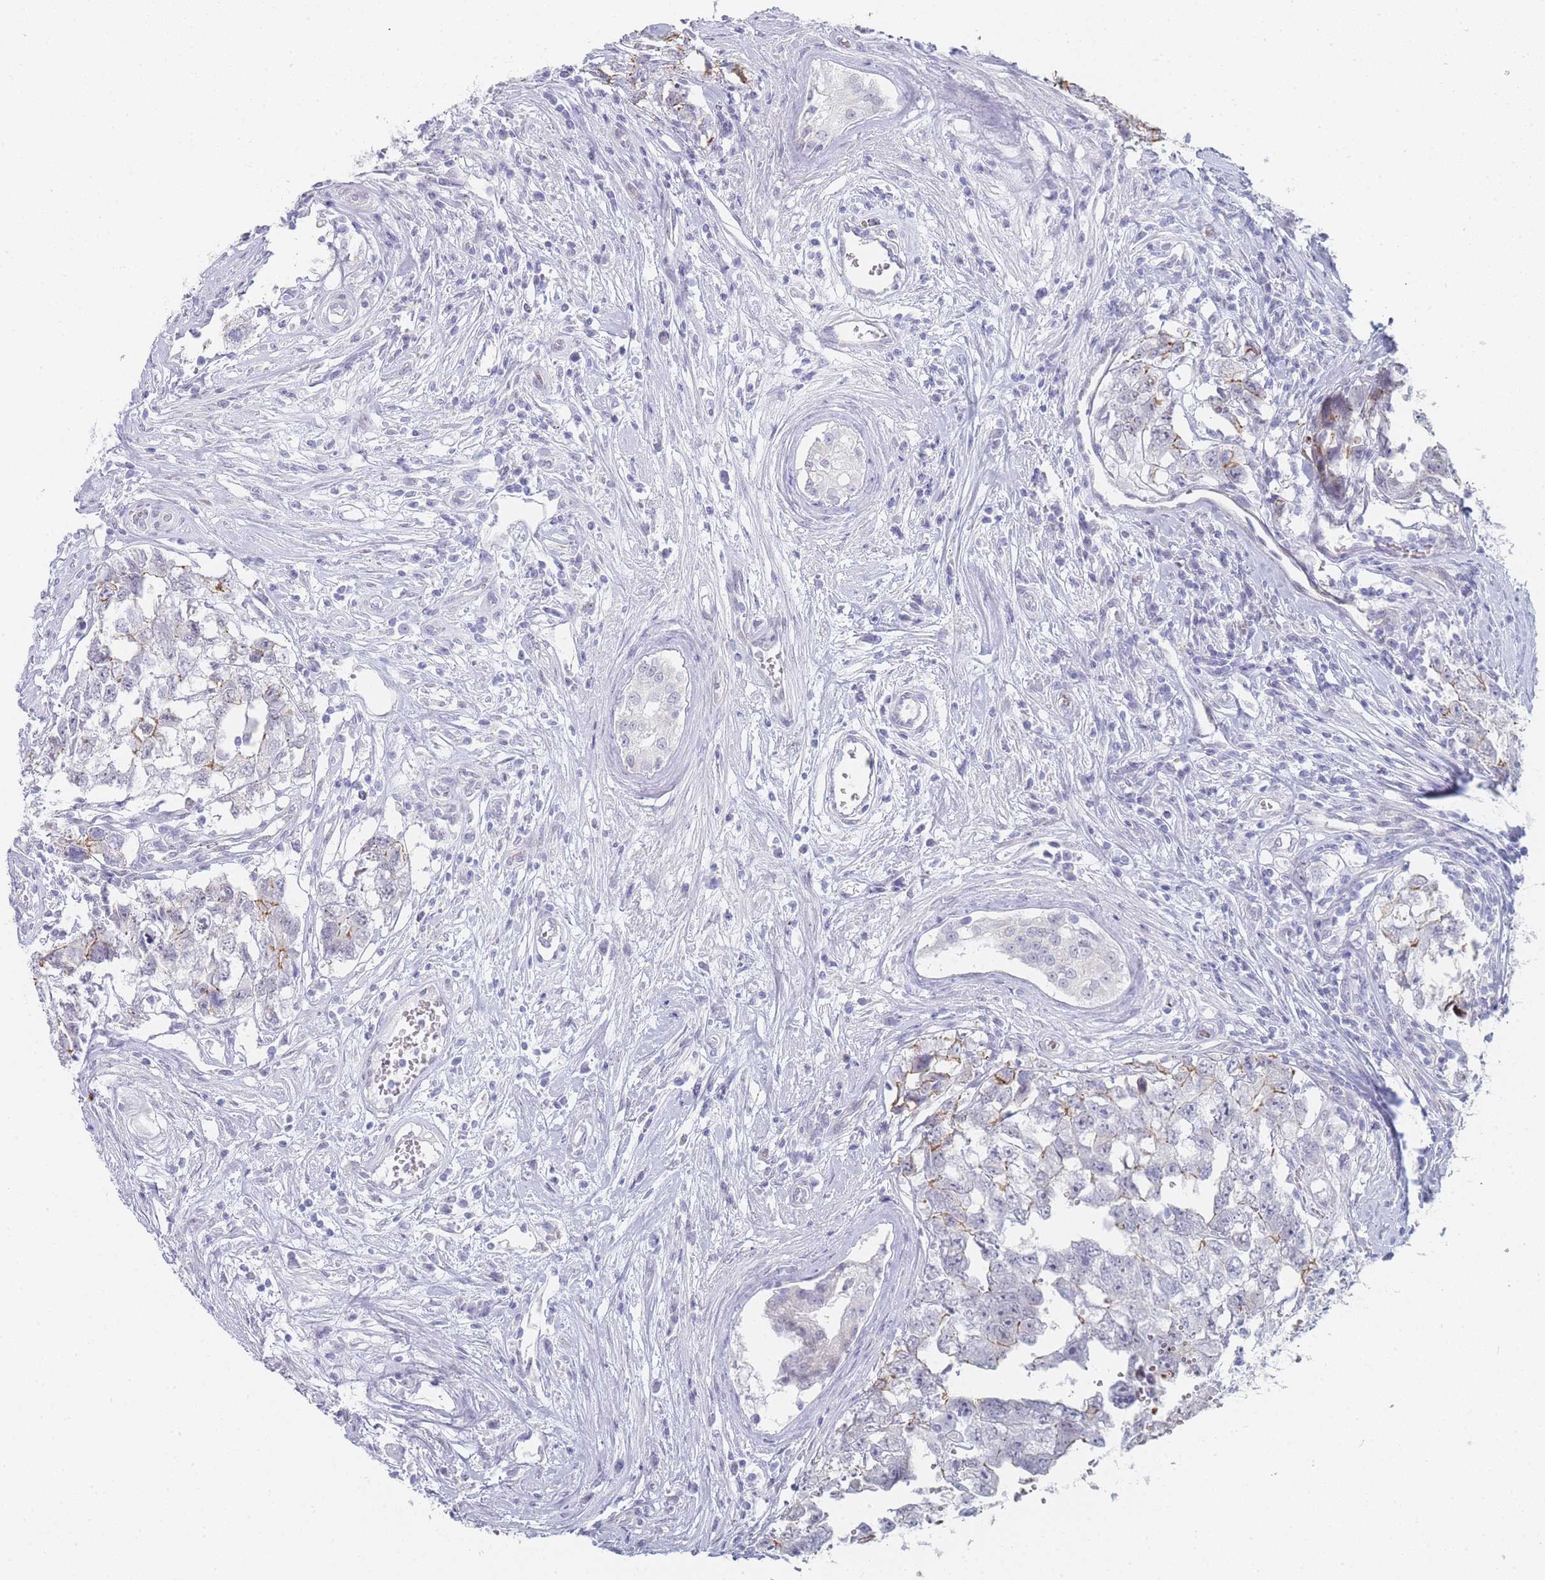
{"staining": {"intensity": "negative", "quantity": "none", "location": "none"}, "tissue": "testis cancer", "cell_type": "Tumor cells", "image_type": "cancer", "snomed": [{"axis": "morphology", "description": "Carcinoma, Embryonal, NOS"}, {"axis": "topography", "description": "Testis"}], "caption": "High magnification brightfield microscopy of testis cancer (embryonal carcinoma) stained with DAB (brown) and counterstained with hematoxylin (blue): tumor cells show no significant staining.", "gene": "IMPG1", "patient": {"sex": "male", "age": 22}}